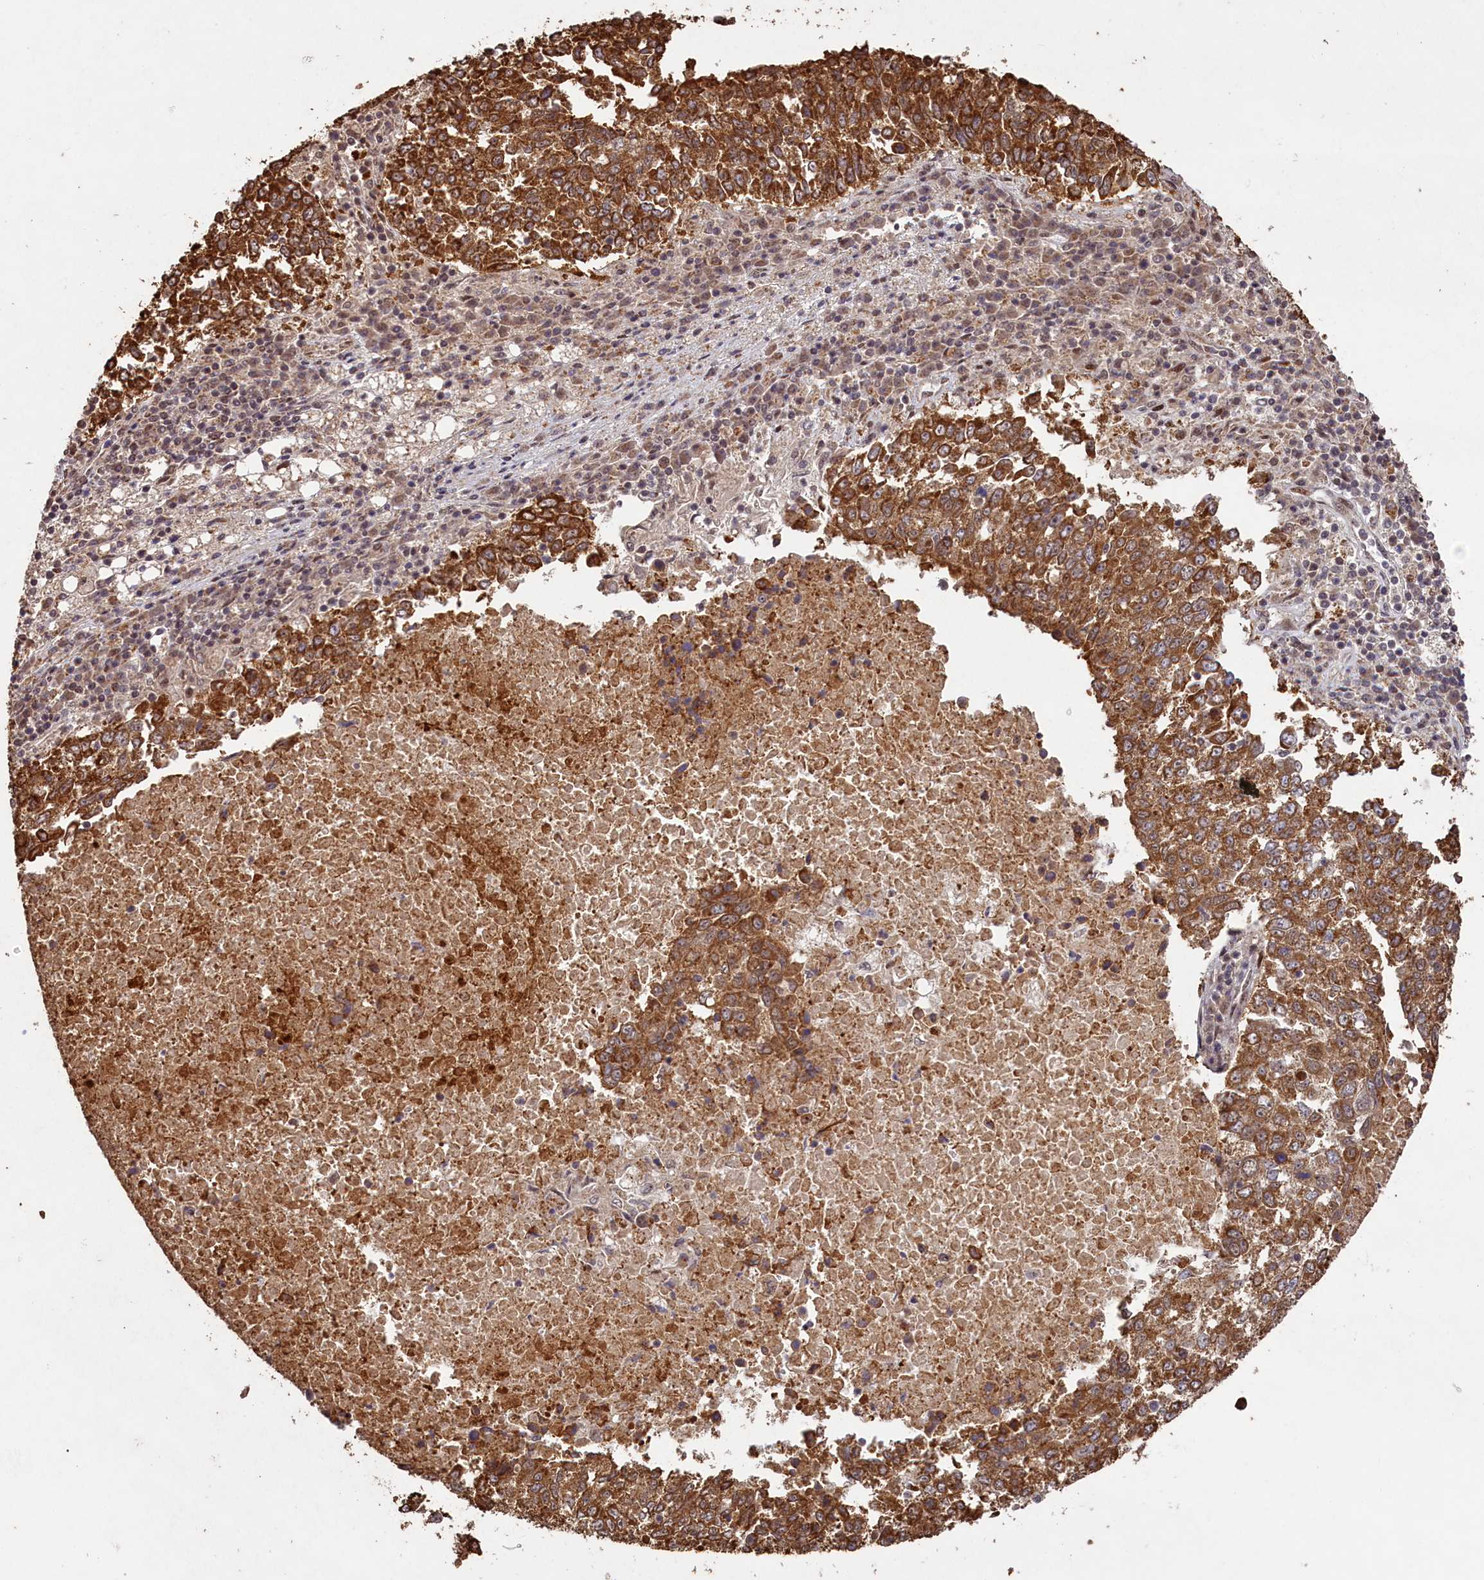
{"staining": {"intensity": "moderate", "quantity": ">75%", "location": "cytoplasmic/membranous"}, "tissue": "lung cancer", "cell_type": "Tumor cells", "image_type": "cancer", "snomed": [{"axis": "morphology", "description": "Squamous cell carcinoma, NOS"}, {"axis": "topography", "description": "Lung"}], "caption": "Immunohistochemistry (IHC) of lung squamous cell carcinoma shows medium levels of moderate cytoplasmic/membranous positivity in about >75% of tumor cells.", "gene": "SHPRH", "patient": {"sex": "male", "age": 73}}